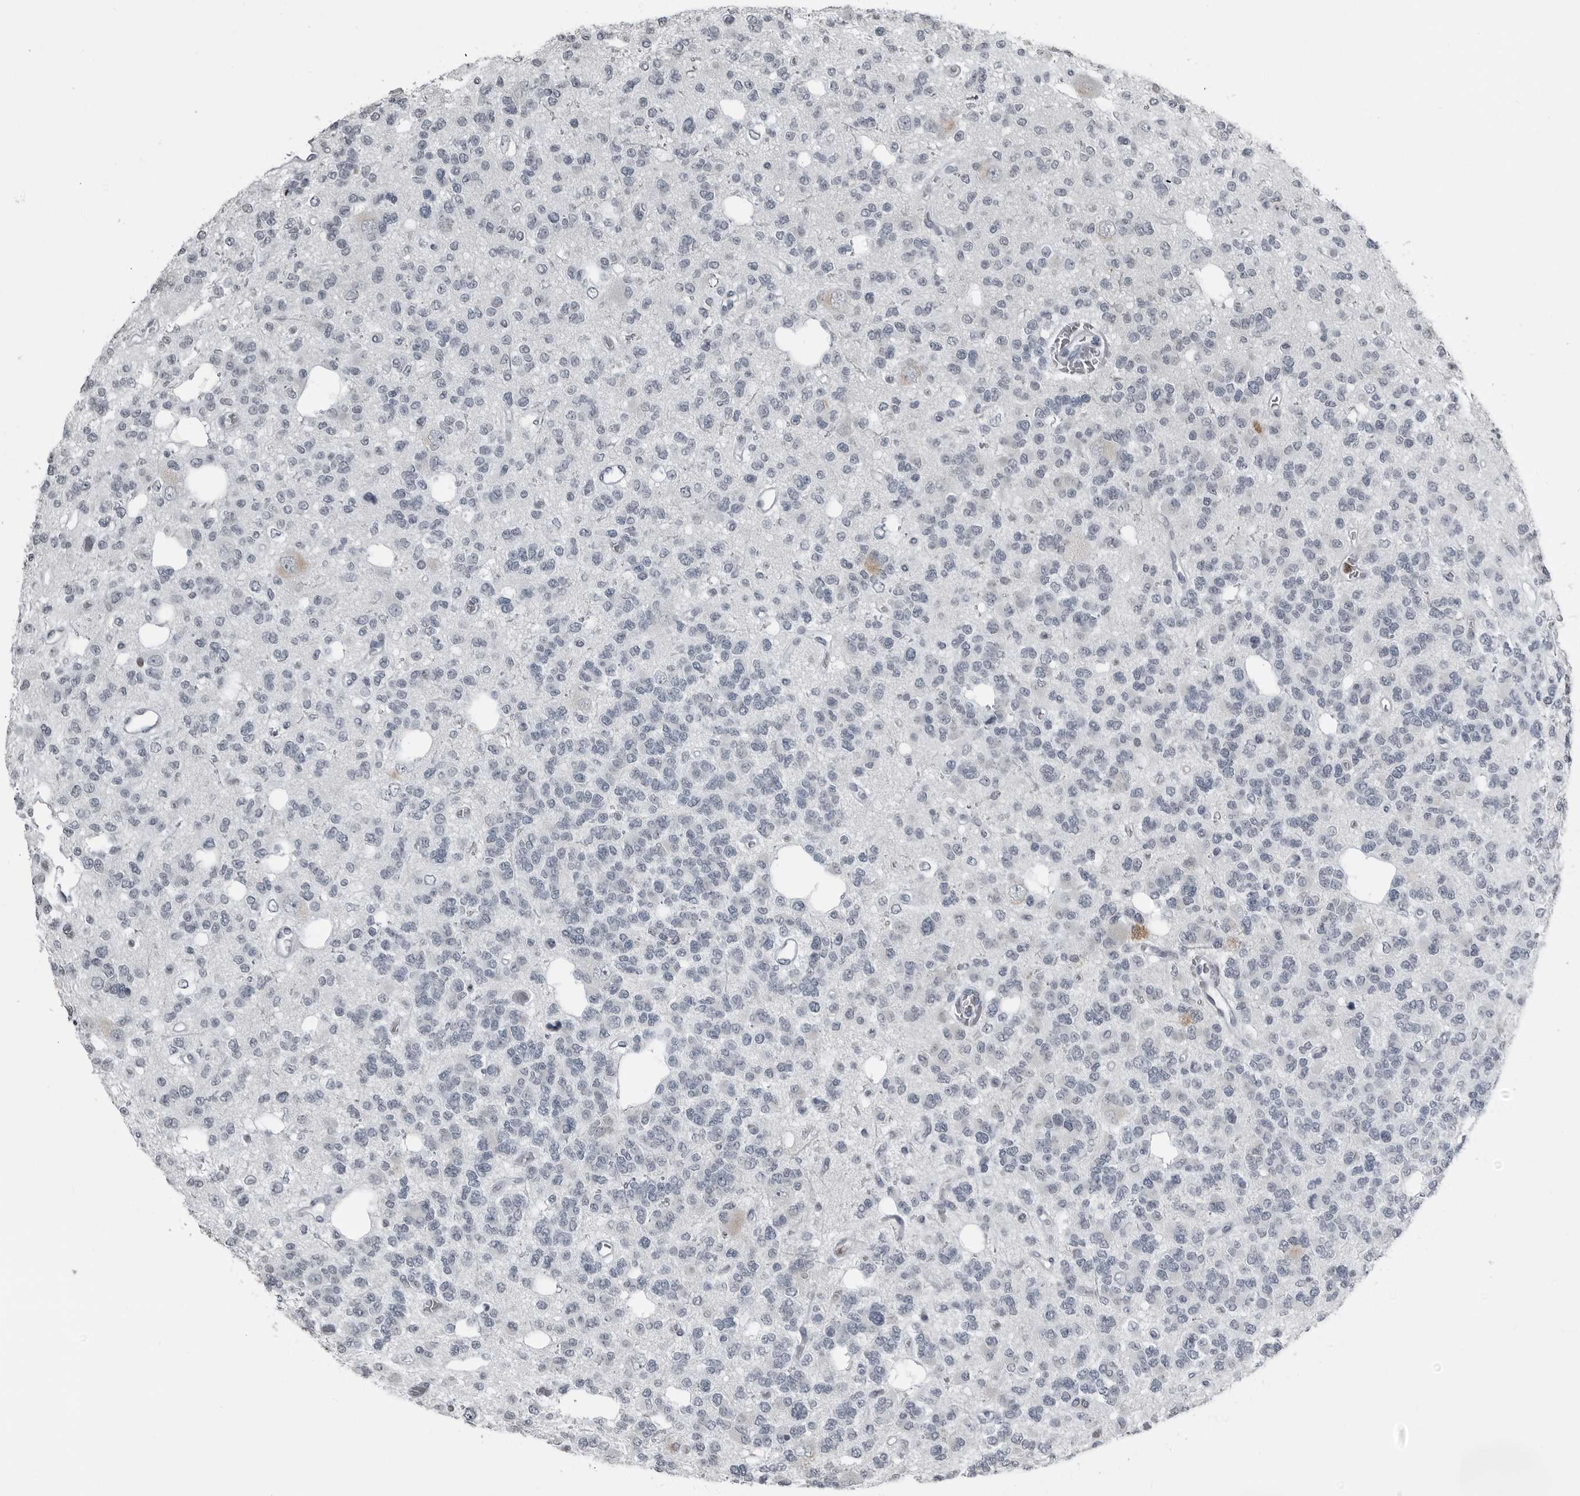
{"staining": {"intensity": "negative", "quantity": "none", "location": "none"}, "tissue": "glioma", "cell_type": "Tumor cells", "image_type": "cancer", "snomed": [{"axis": "morphology", "description": "Glioma, malignant, Low grade"}, {"axis": "topography", "description": "Brain"}], "caption": "The IHC image has no significant expression in tumor cells of glioma tissue.", "gene": "RTCA", "patient": {"sex": "male", "age": 38}}